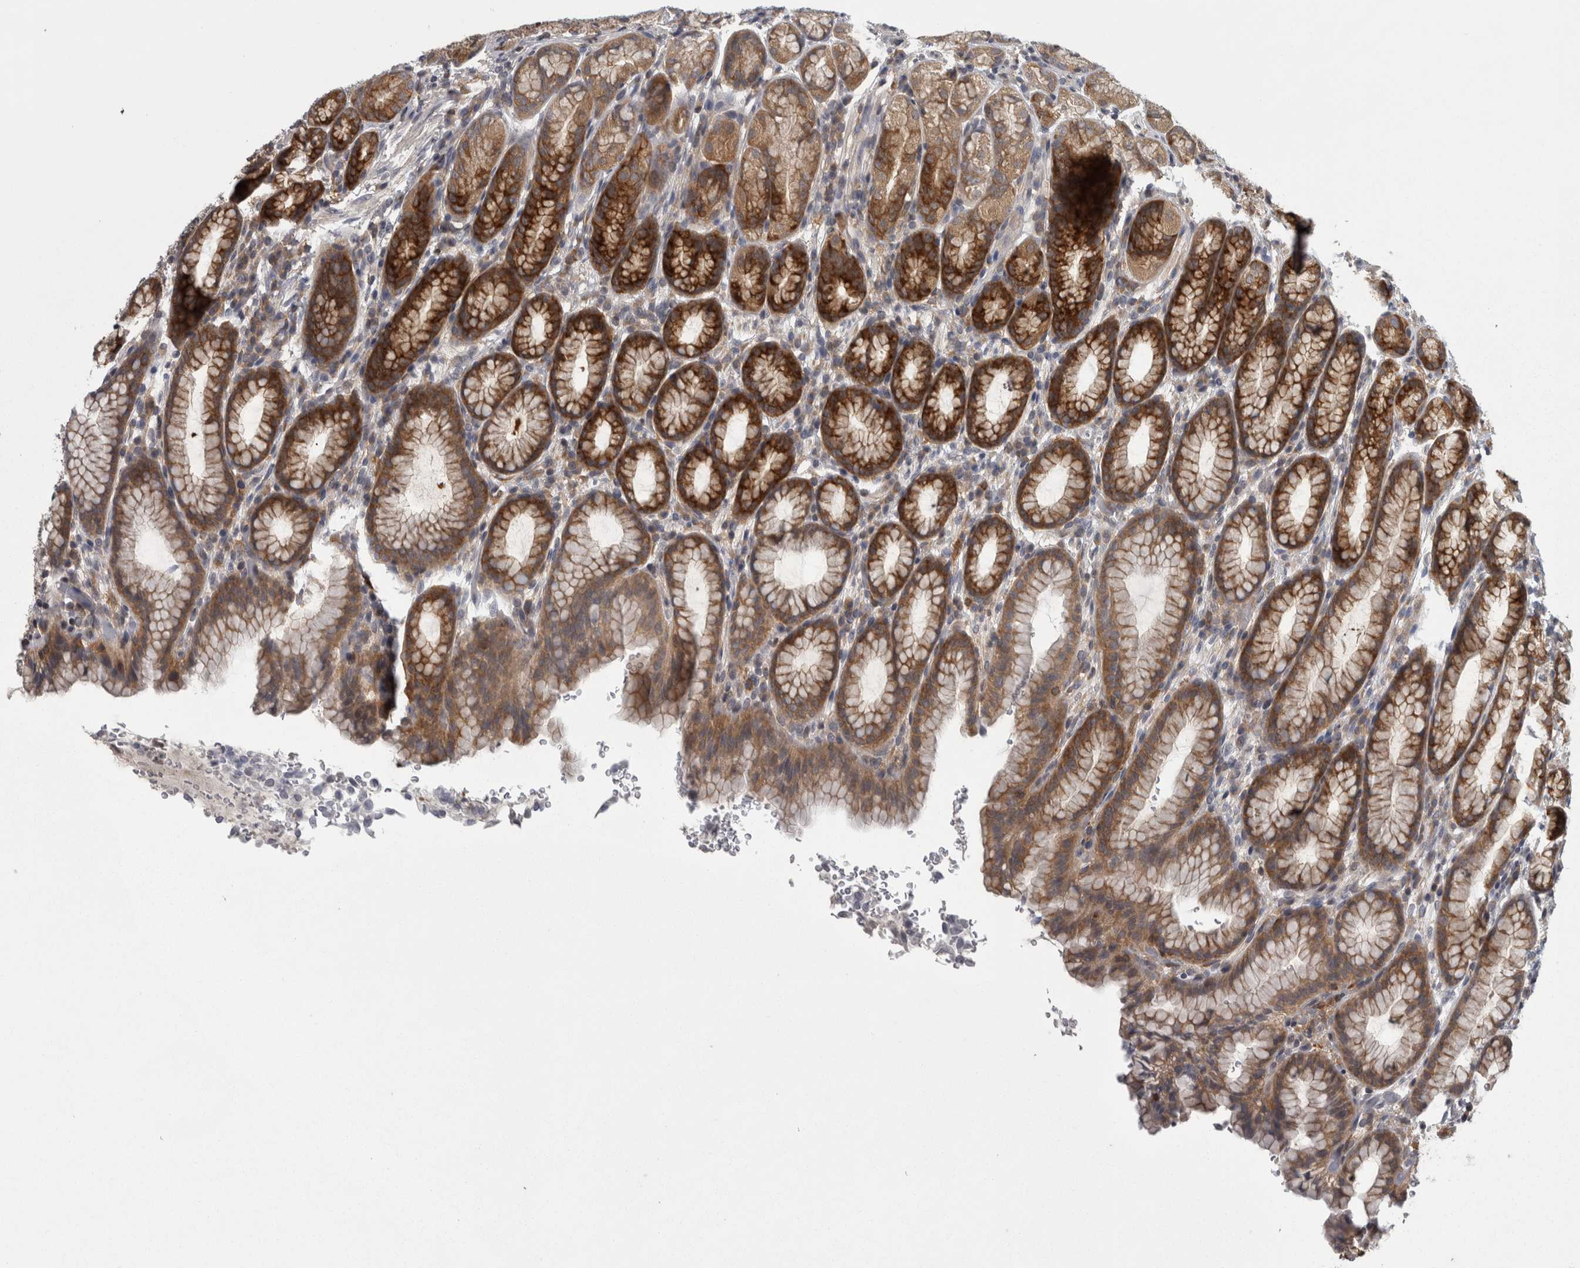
{"staining": {"intensity": "strong", "quantity": ">75%", "location": "cytoplasmic/membranous"}, "tissue": "stomach", "cell_type": "Glandular cells", "image_type": "normal", "snomed": [{"axis": "morphology", "description": "Normal tissue, NOS"}, {"axis": "topography", "description": "Stomach"}], "caption": "Glandular cells reveal strong cytoplasmic/membranous expression in approximately >75% of cells in unremarkable stomach. (DAB (3,3'-diaminobenzidine) IHC with brightfield microscopy, high magnification).", "gene": "CACYBP", "patient": {"sex": "male", "age": 42}}